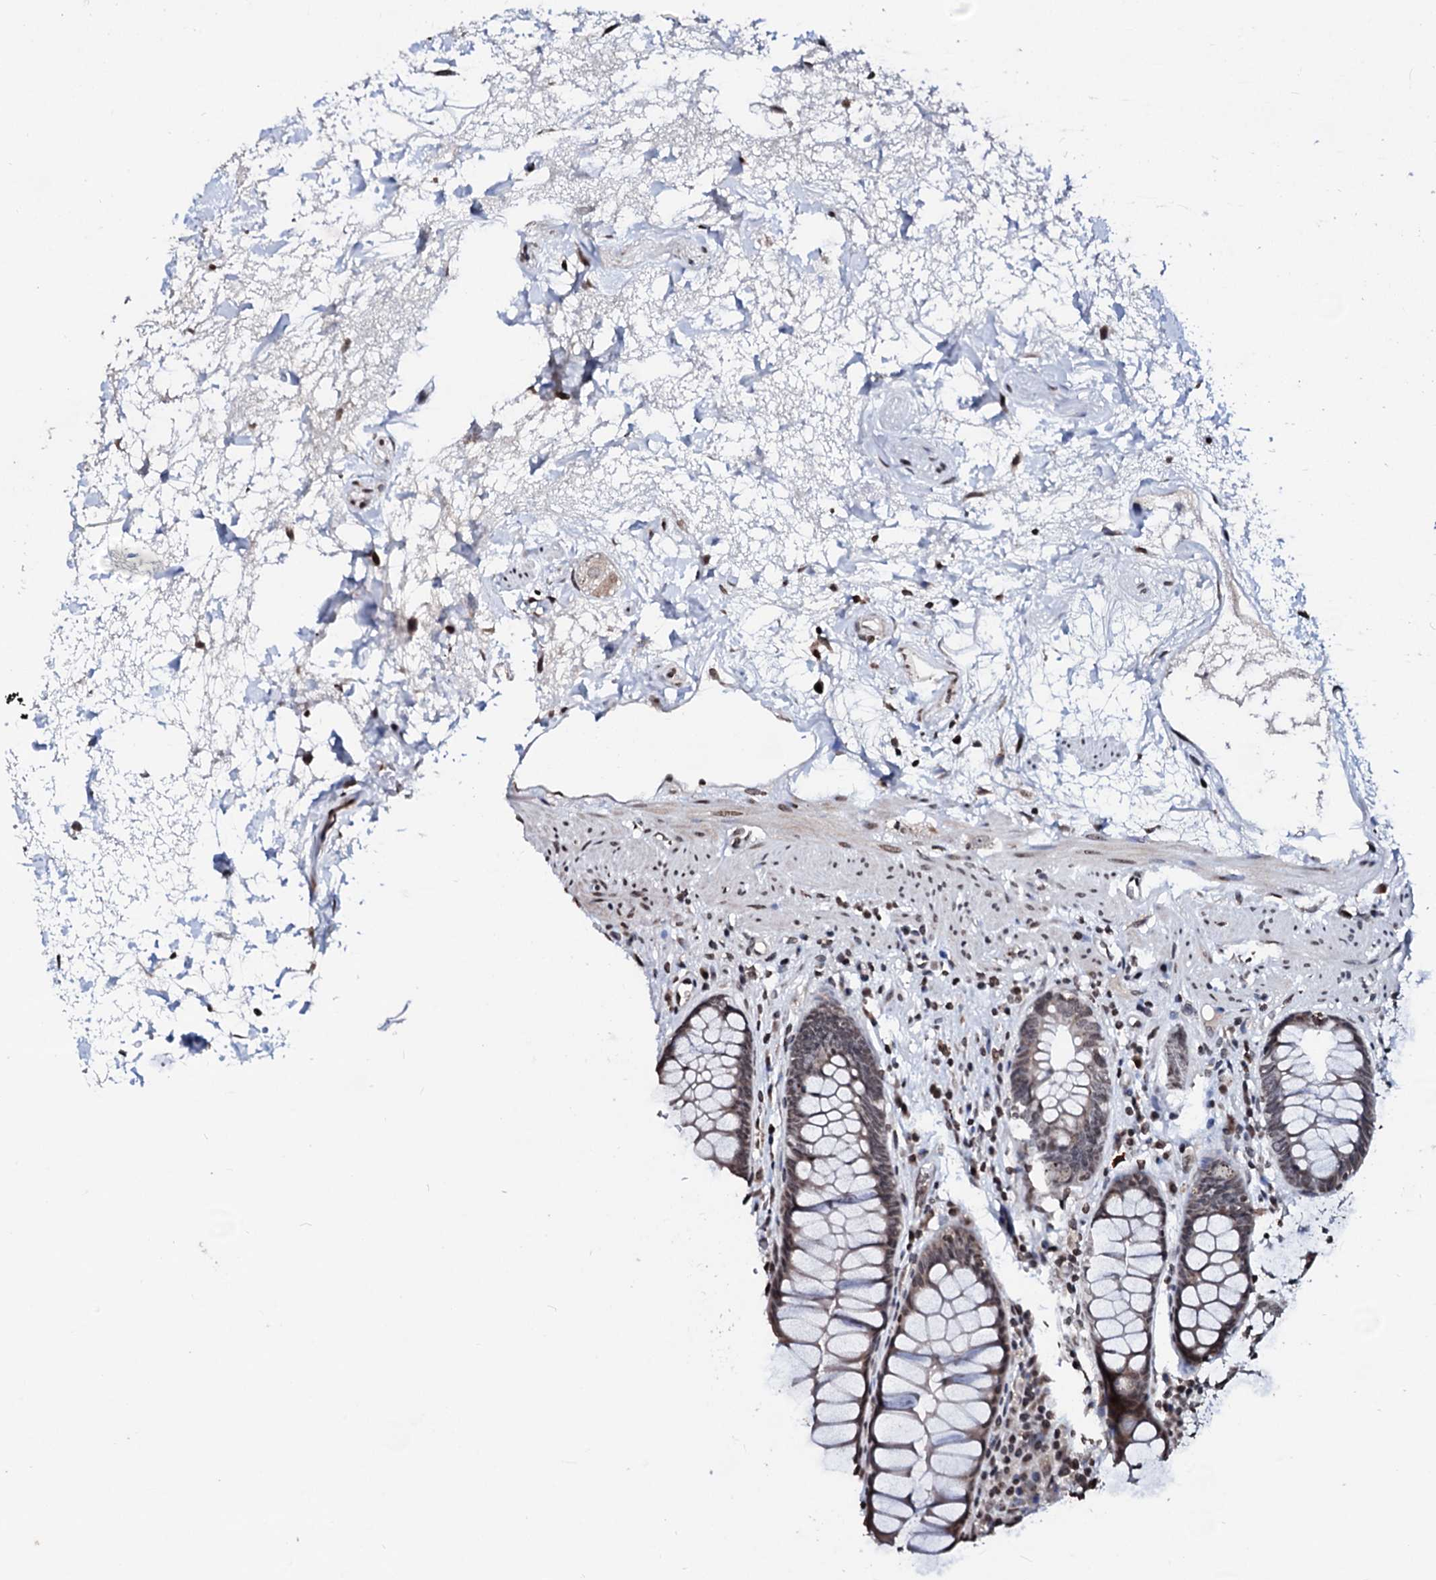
{"staining": {"intensity": "moderate", "quantity": ">75%", "location": "cytoplasmic/membranous"}, "tissue": "rectum", "cell_type": "Glandular cells", "image_type": "normal", "snomed": [{"axis": "morphology", "description": "Normal tissue, NOS"}, {"axis": "topography", "description": "Rectum"}], "caption": "This micrograph reveals immunohistochemistry (IHC) staining of normal human rectum, with medium moderate cytoplasmic/membranous positivity in approximately >75% of glandular cells.", "gene": "LSM11", "patient": {"sex": "male", "age": 64}}